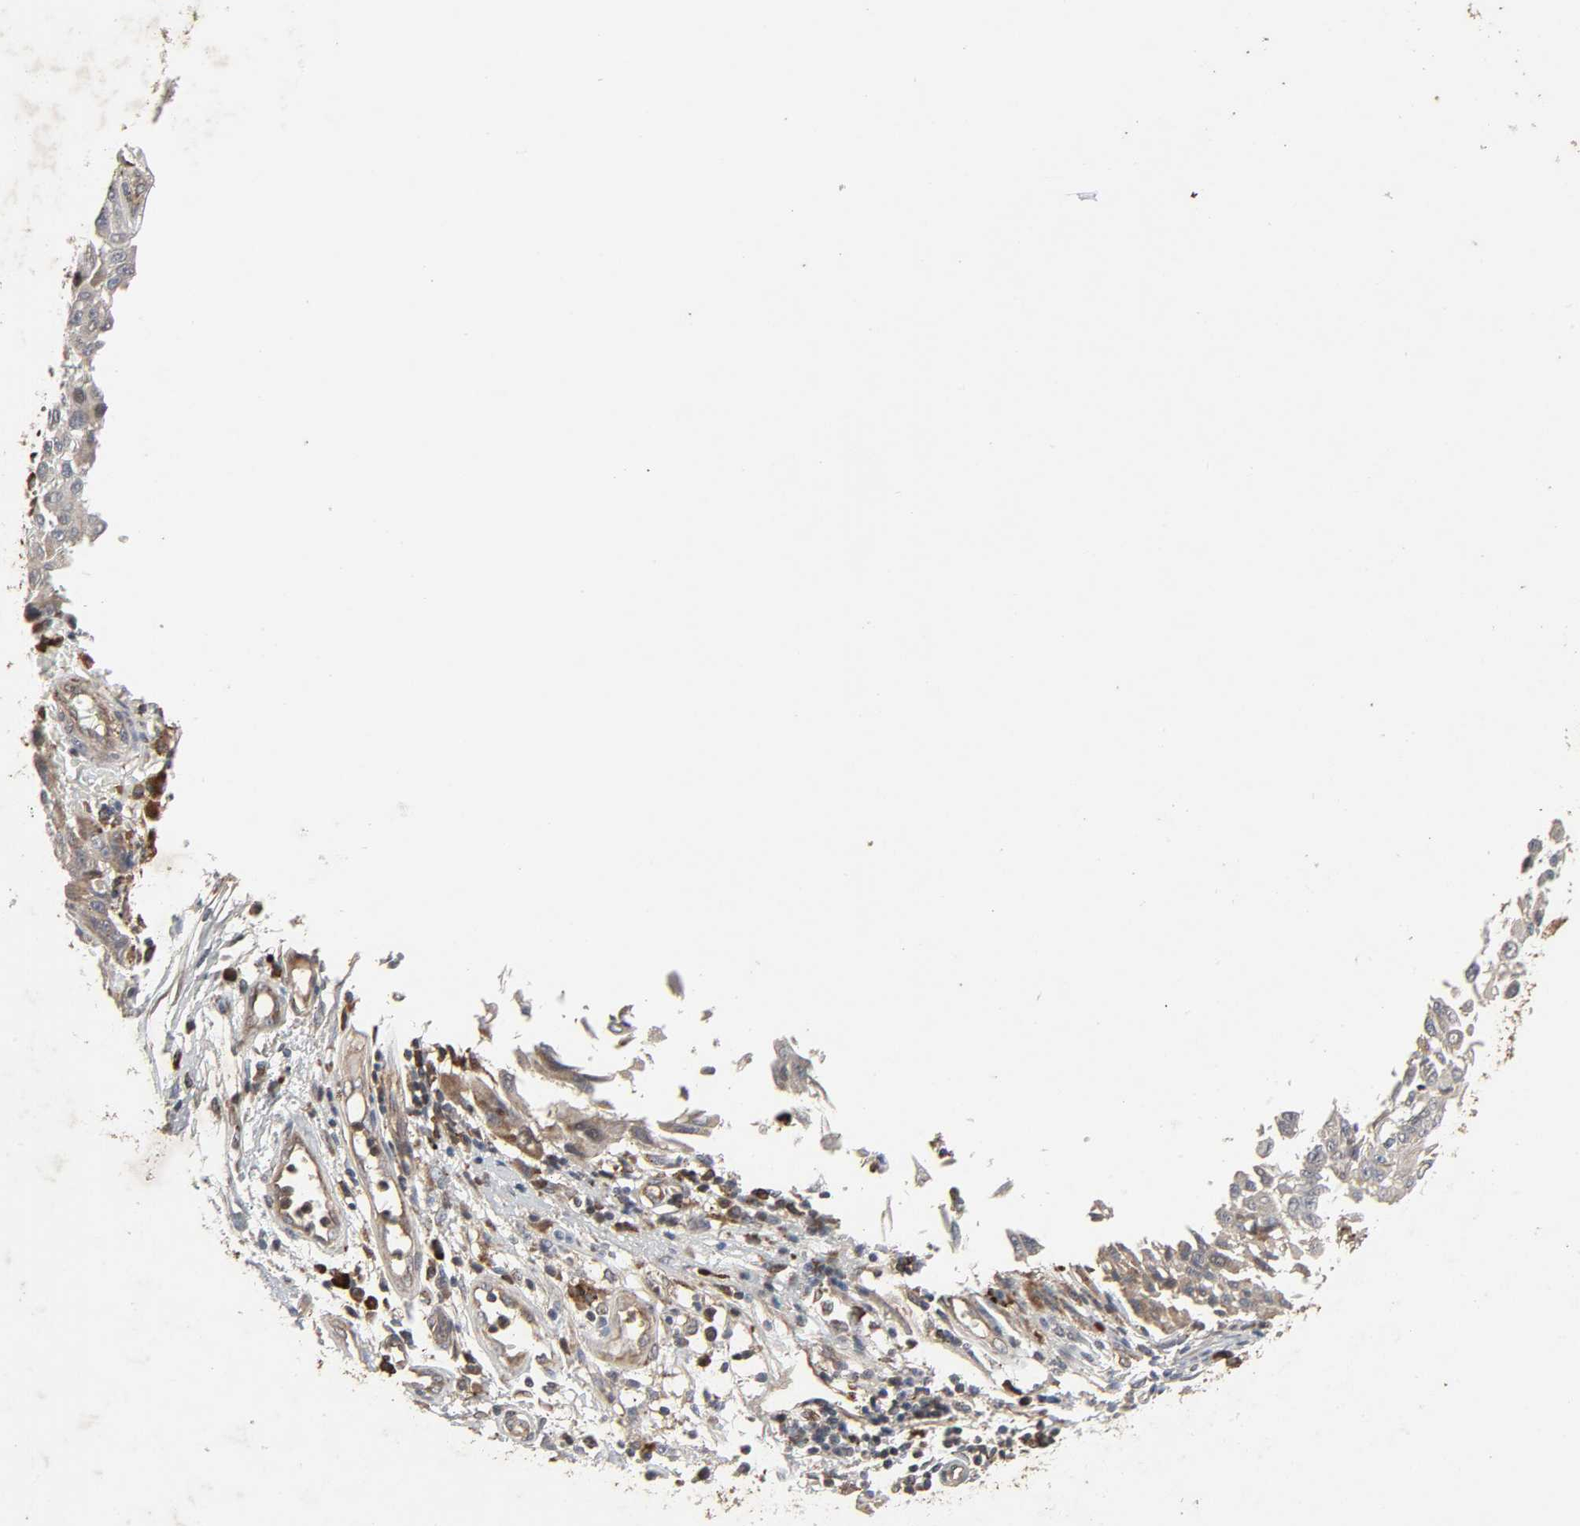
{"staining": {"intensity": "moderate", "quantity": ">75%", "location": "cytoplasmic/membranous"}, "tissue": "melanoma", "cell_type": "Tumor cells", "image_type": "cancer", "snomed": [{"axis": "morphology", "description": "Malignant melanoma, NOS"}, {"axis": "topography", "description": "Skin"}], "caption": "Human melanoma stained with a brown dye demonstrates moderate cytoplasmic/membranous positive positivity in approximately >75% of tumor cells.", "gene": "ADCY4", "patient": {"sex": "male", "age": 30}}